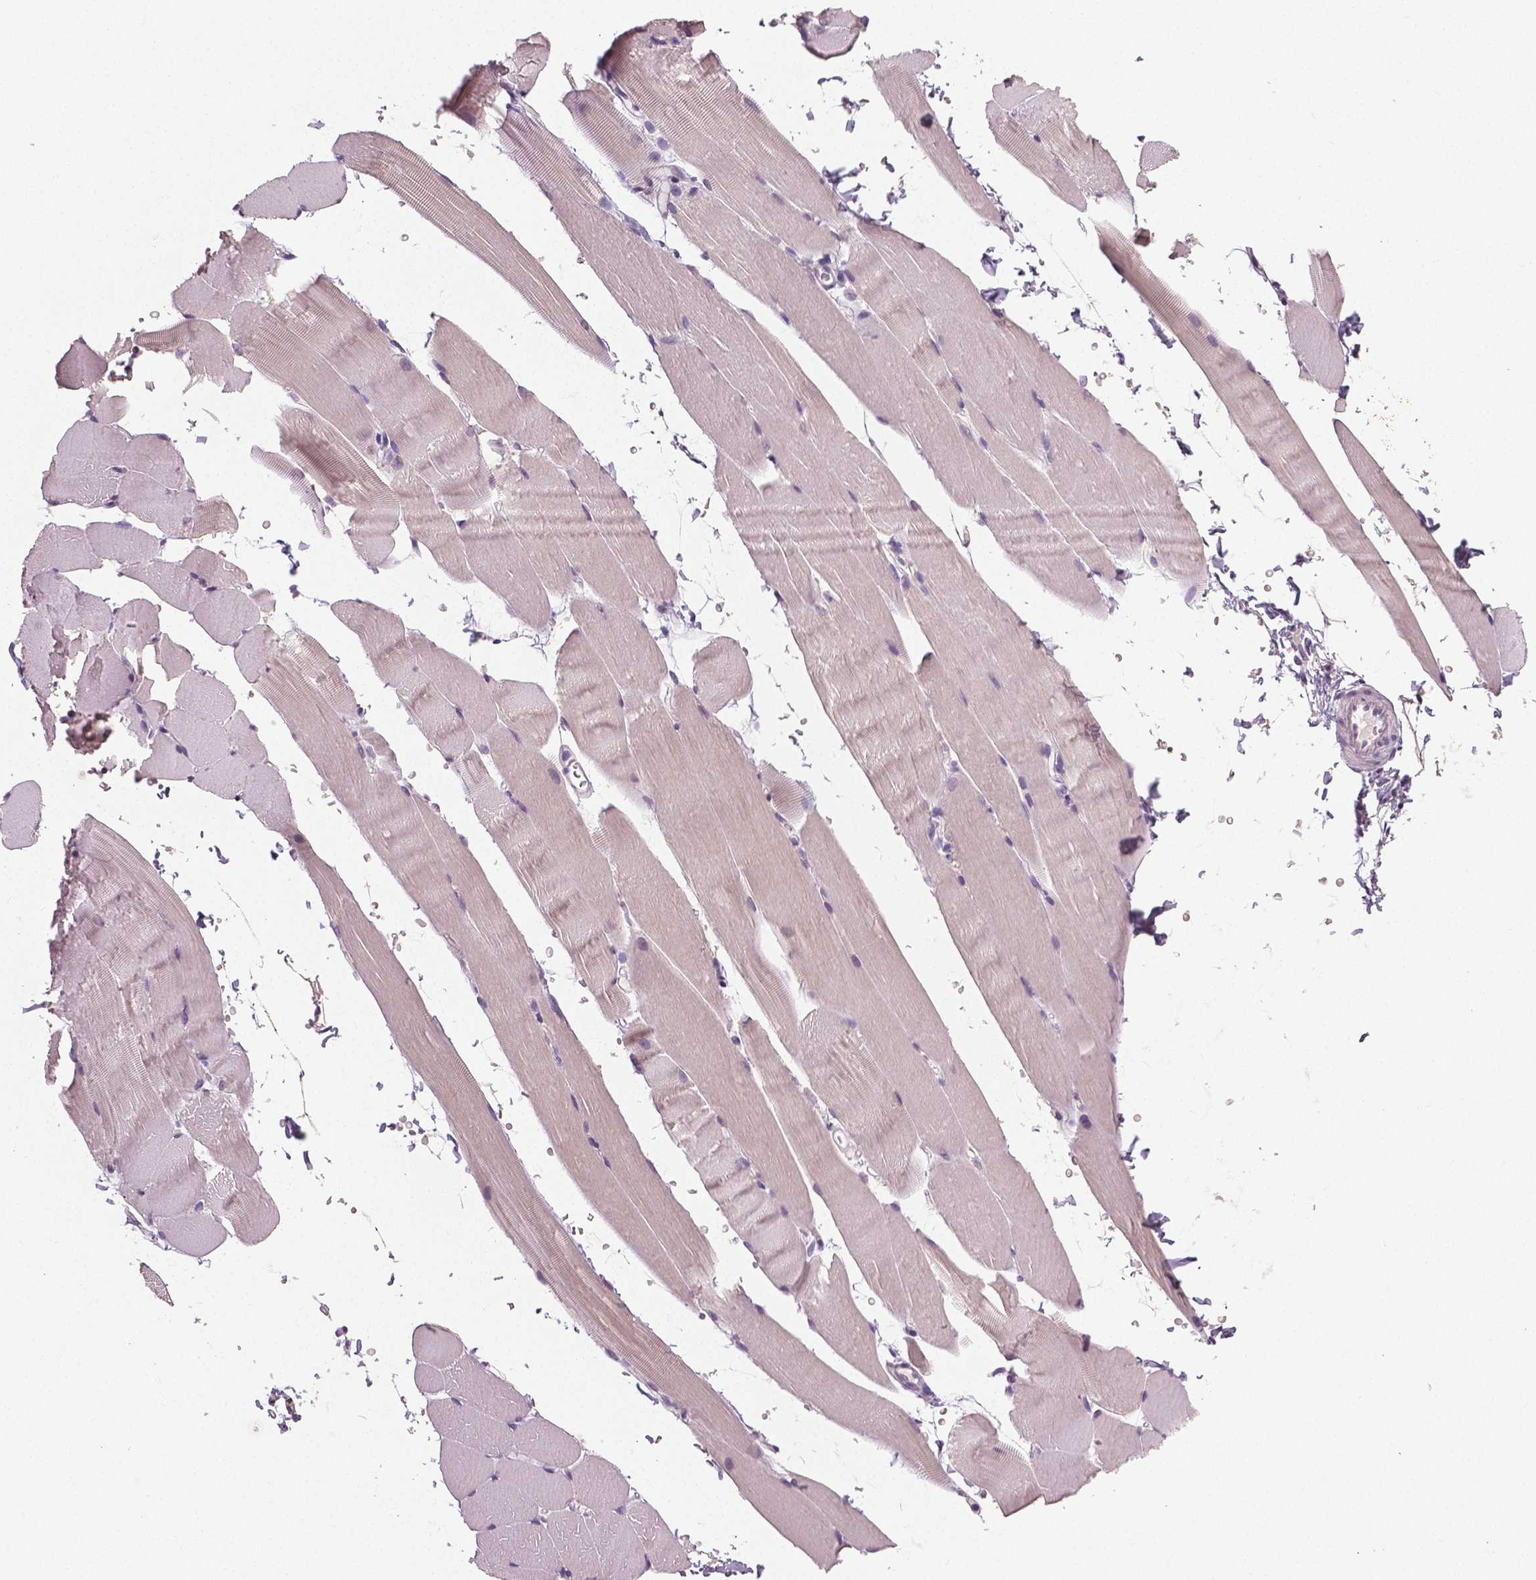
{"staining": {"intensity": "negative", "quantity": "none", "location": "none"}, "tissue": "skeletal muscle", "cell_type": "Myocytes", "image_type": "normal", "snomed": [{"axis": "morphology", "description": "Normal tissue, NOS"}, {"axis": "topography", "description": "Skeletal muscle"}], "caption": "DAB (3,3'-diaminobenzidine) immunohistochemical staining of normal skeletal muscle reveals no significant expression in myocytes.", "gene": "NECAB1", "patient": {"sex": "female", "age": 37}}